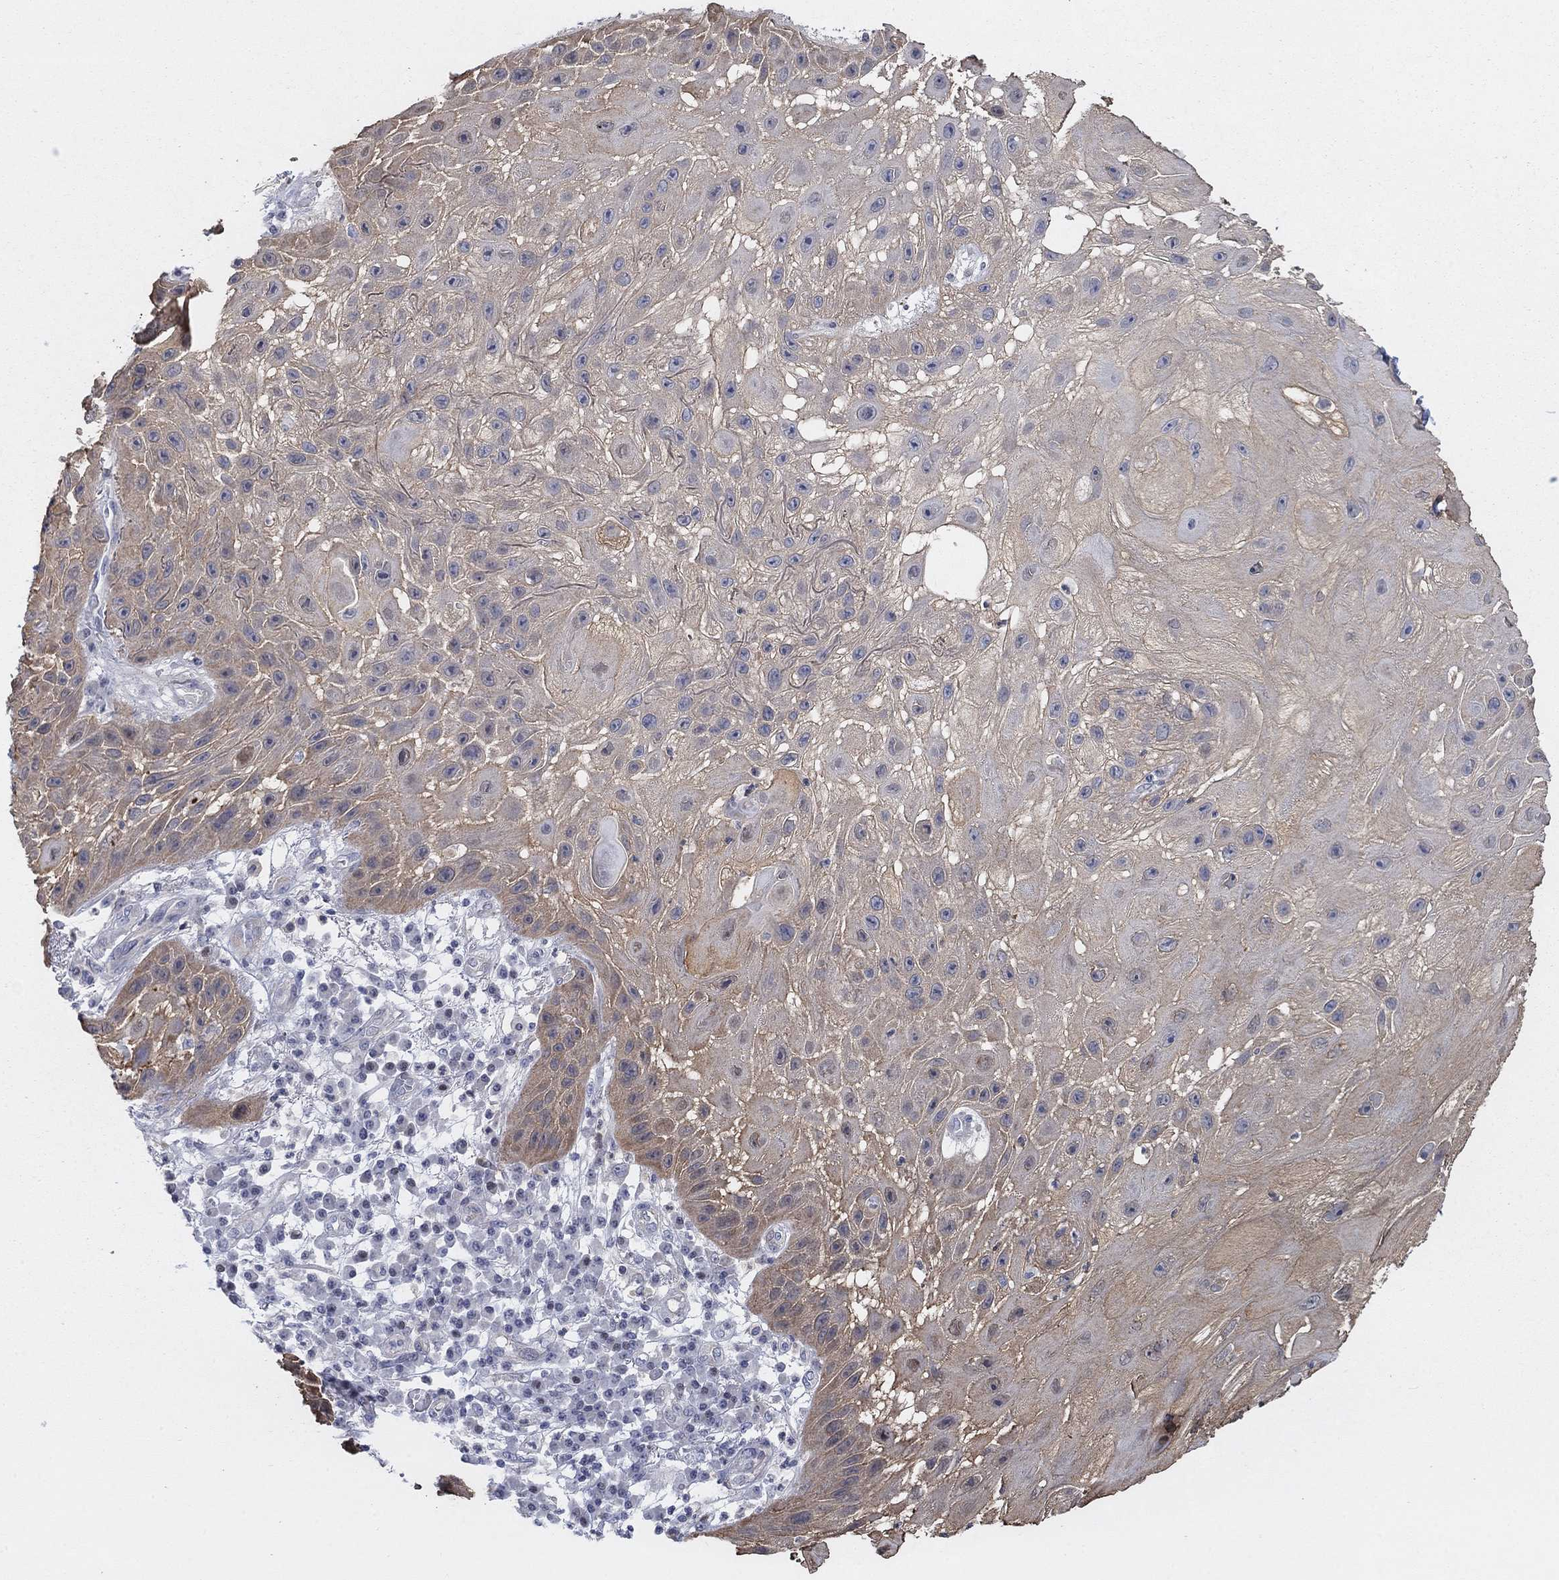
{"staining": {"intensity": "moderate", "quantity": "25%-75%", "location": "cytoplasmic/membranous"}, "tissue": "skin cancer", "cell_type": "Tumor cells", "image_type": "cancer", "snomed": [{"axis": "morphology", "description": "Normal tissue, NOS"}, {"axis": "morphology", "description": "Squamous cell carcinoma, NOS"}, {"axis": "topography", "description": "Skin"}], "caption": "This is an image of IHC staining of skin squamous cell carcinoma, which shows moderate expression in the cytoplasmic/membranous of tumor cells.", "gene": "MYO3A", "patient": {"sex": "male", "age": 79}}